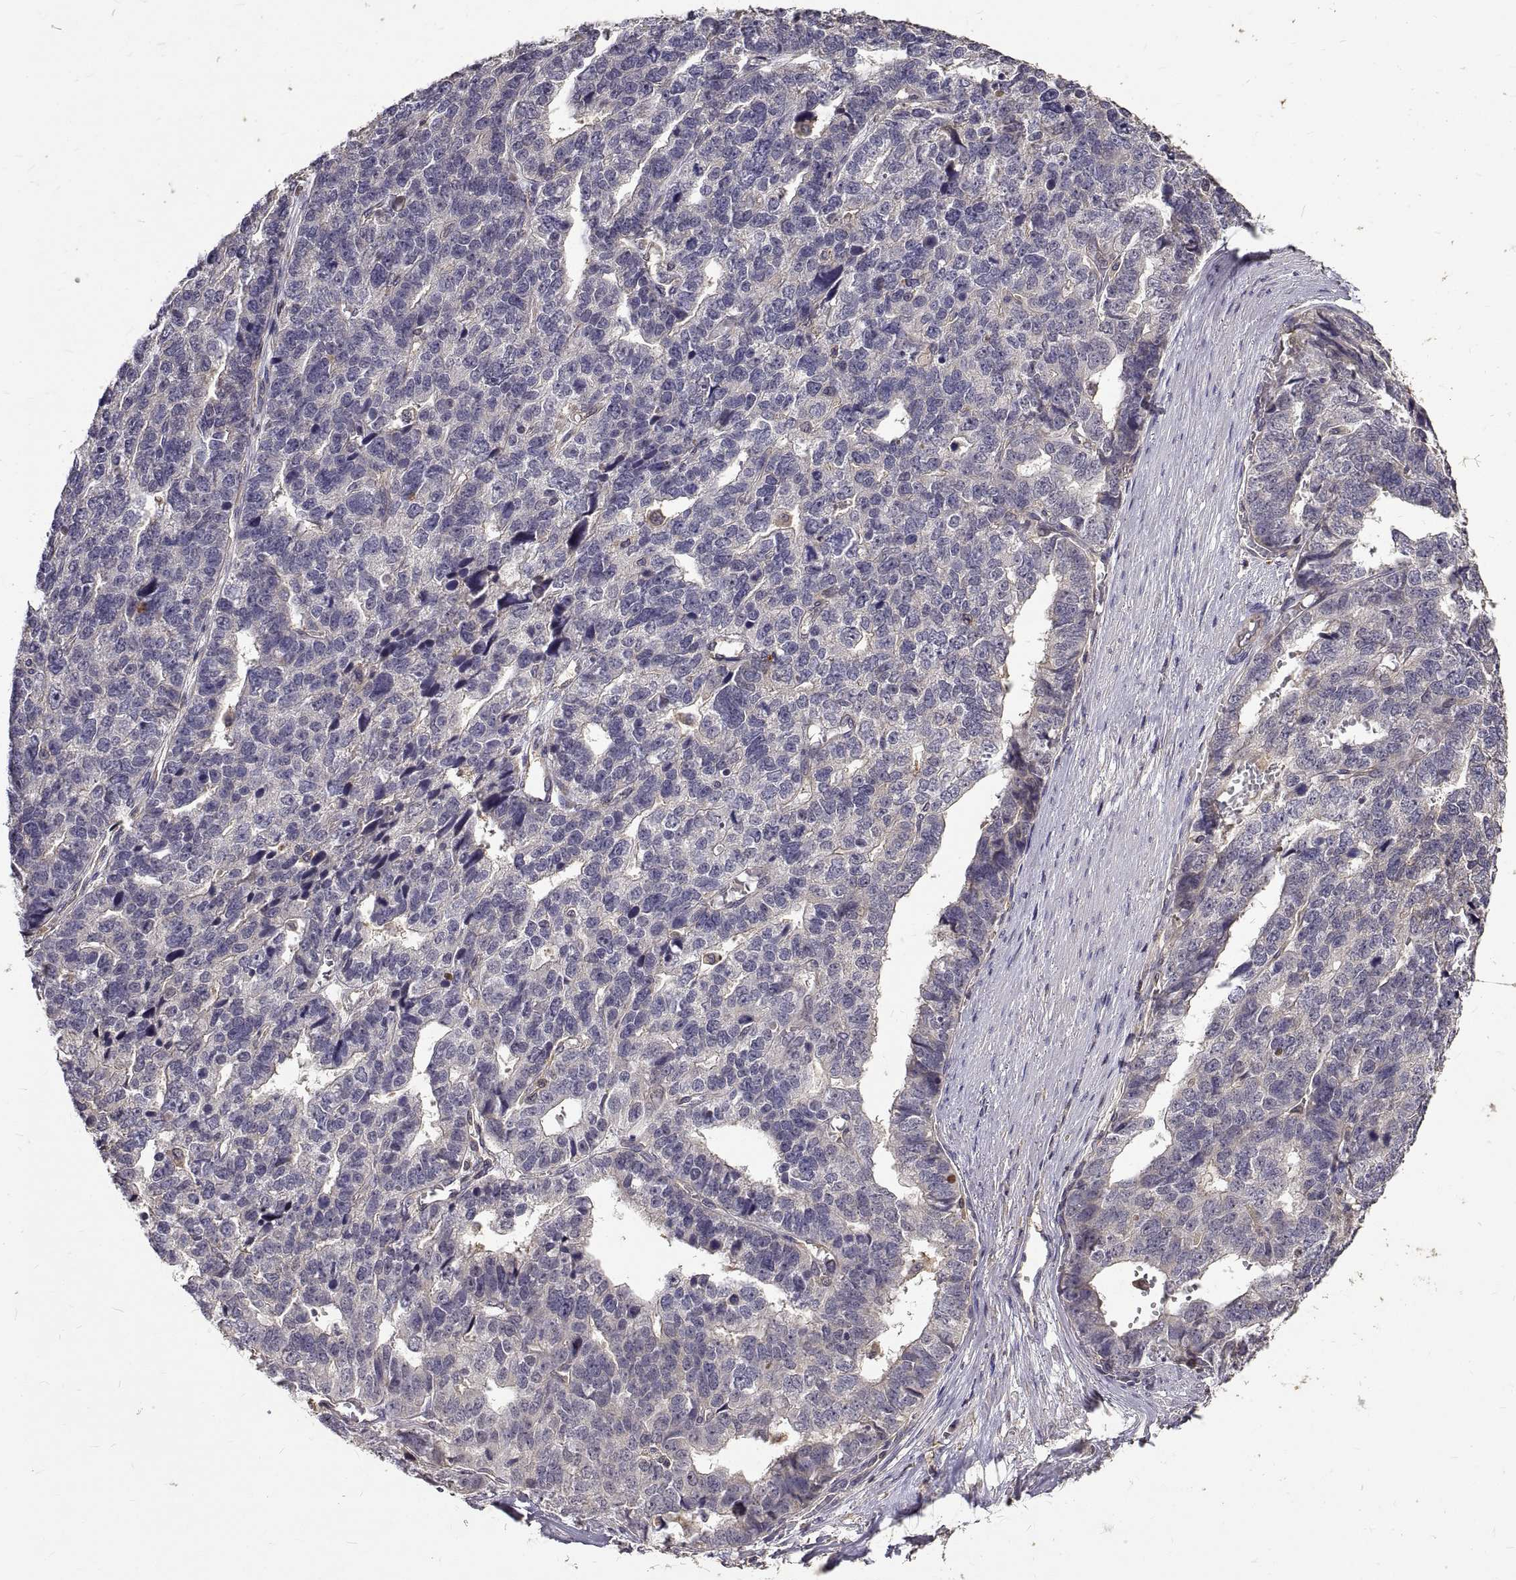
{"staining": {"intensity": "negative", "quantity": "none", "location": "none"}, "tissue": "stomach cancer", "cell_type": "Tumor cells", "image_type": "cancer", "snomed": [{"axis": "morphology", "description": "Adenocarcinoma, NOS"}, {"axis": "topography", "description": "Stomach"}], "caption": "Tumor cells show no significant protein positivity in adenocarcinoma (stomach).", "gene": "PEA15", "patient": {"sex": "male", "age": 69}}